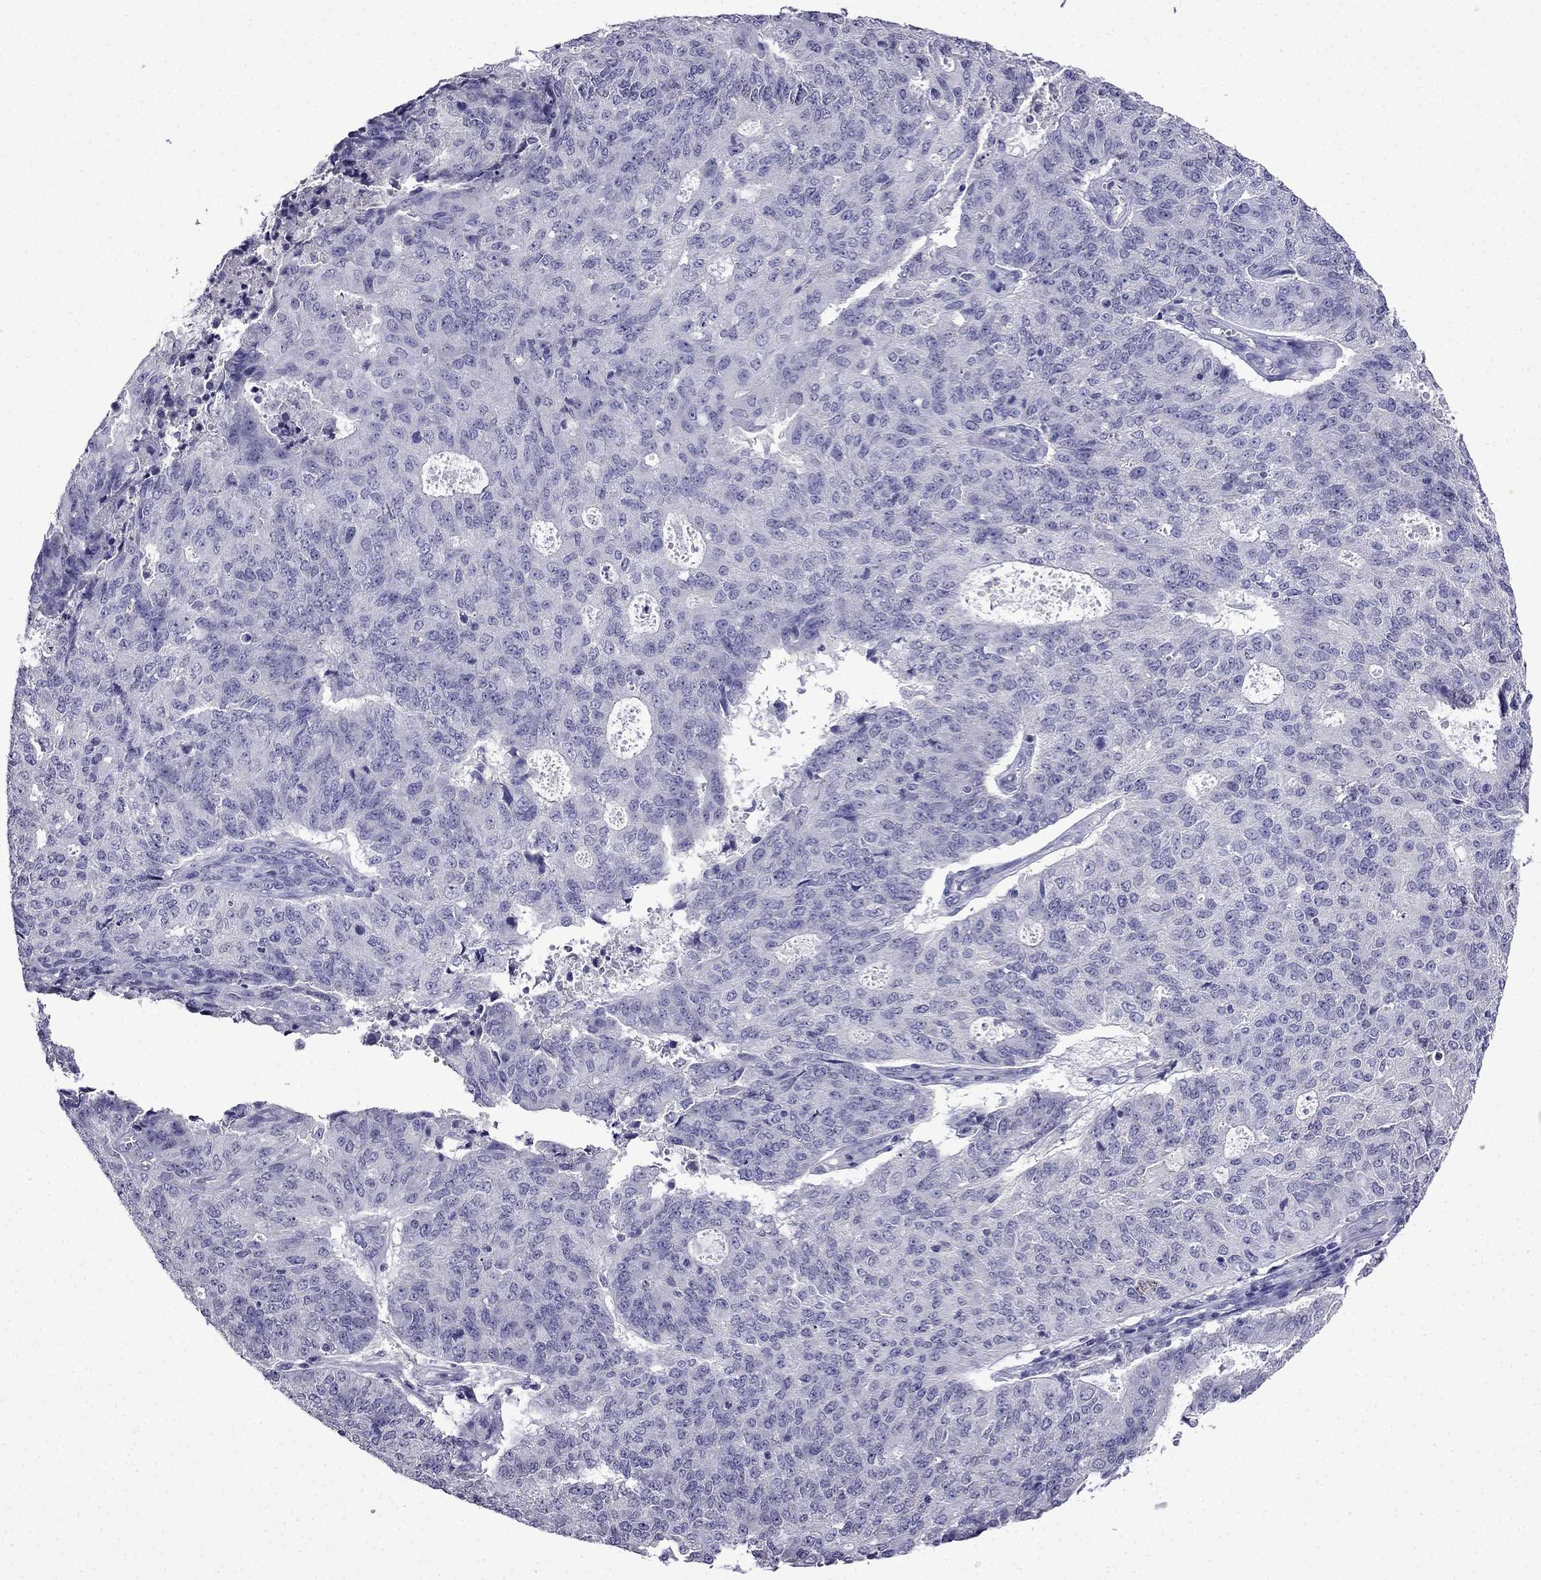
{"staining": {"intensity": "negative", "quantity": "none", "location": "none"}, "tissue": "endometrial cancer", "cell_type": "Tumor cells", "image_type": "cancer", "snomed": [{"axis": "morphology", "description": "Adenocarcinoma, NOS"}, {"axis": "topography", "description": "Endometrium"}], "caption": "DAB immunohistochemical staining of endometrial cancer exhibits no significant staining in tumor cells. (DAB (3,3'-diaminobenzidine) immunohistochemistry (IHC) with hematoxylin counter stain).", "gene": "DNAH17", "patient": {"sex": "female", "age": 82}}